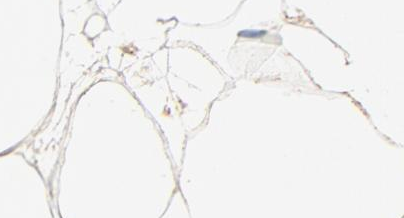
{"staining": {"intensity": "moderate", "quantity": ">75%", "location": "cytoplasmic/membranous"}, "tissue": "adipose tissue", "cell_type": "Adipocytes", "image_type": "normal", "snomed": [{"axis": "morphology", "description": "Normal tissue, NOS"}, {"axis": "morphology", "description": "Duct carcinoma"}, {"axis": "topography", "description": "Breast"}, {"axis": "topography", "description": "Adipose tissue"}], "caption": "Moderate cytoplasmic/membranous protein positivity is appreciated in about >75% of adipocytes in adipose tissue. (Brightfield microscopy of DAB IHC at high magnification).", "gene": "COX4I1", "patient": {"sex": "female", "age": 37}}